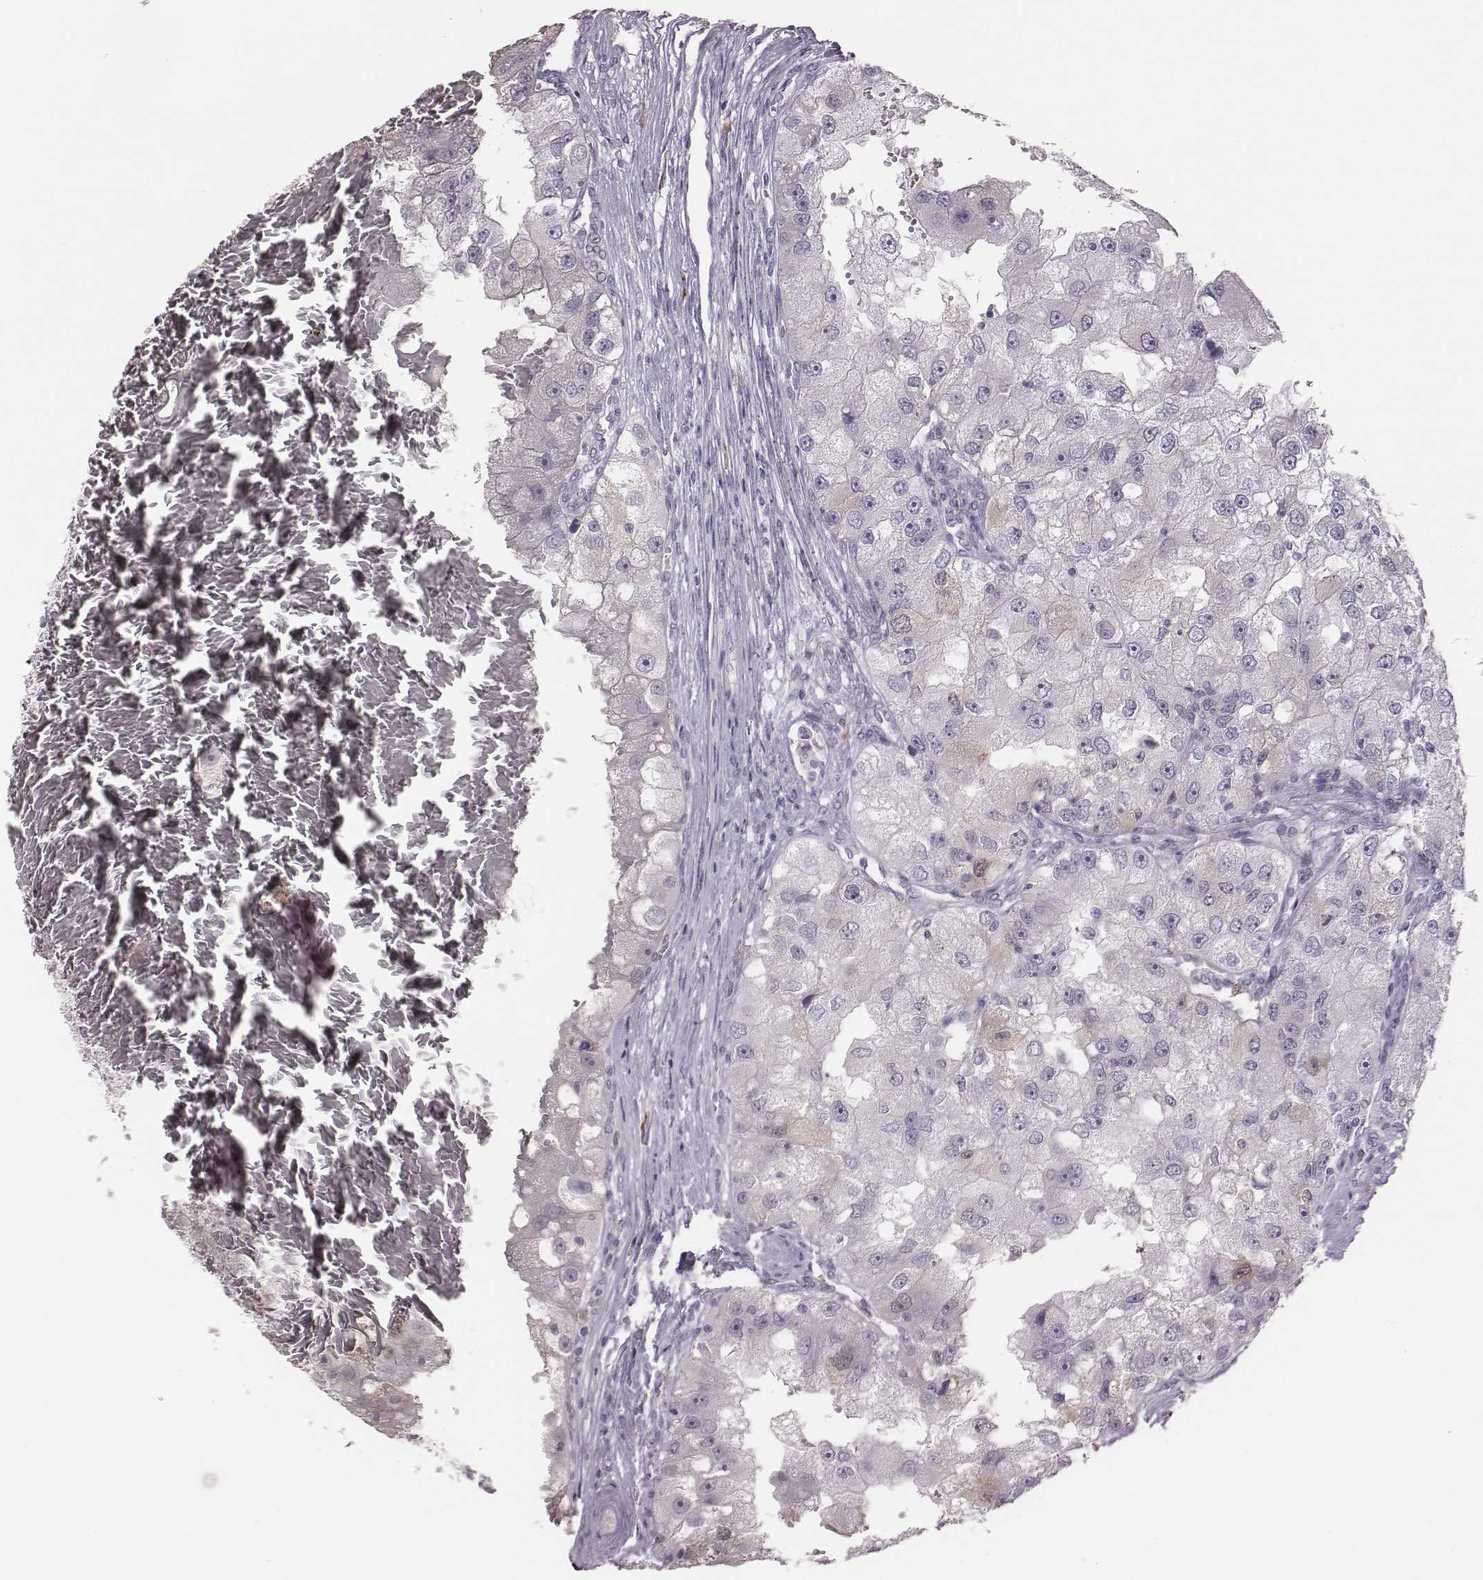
{"staining": {"intensity": "negative", "quantity": "none", "location": "none"}, "tissue": "renal cancer", "cell_type": "Tumor cells", "image_type": "cancer", "snomed": [{"axis": "morphology", "description": "Adenocarcinoma, NOS"}, {"axis": "topography", "description": "Kidney"}], "caption": "The IHC photomicrograph has no significant staining in tumor cells of renal cancer (adenocarcinoma) tissue.", "gene": "PBK", "patient": {"sex": "male", "age": 63}}